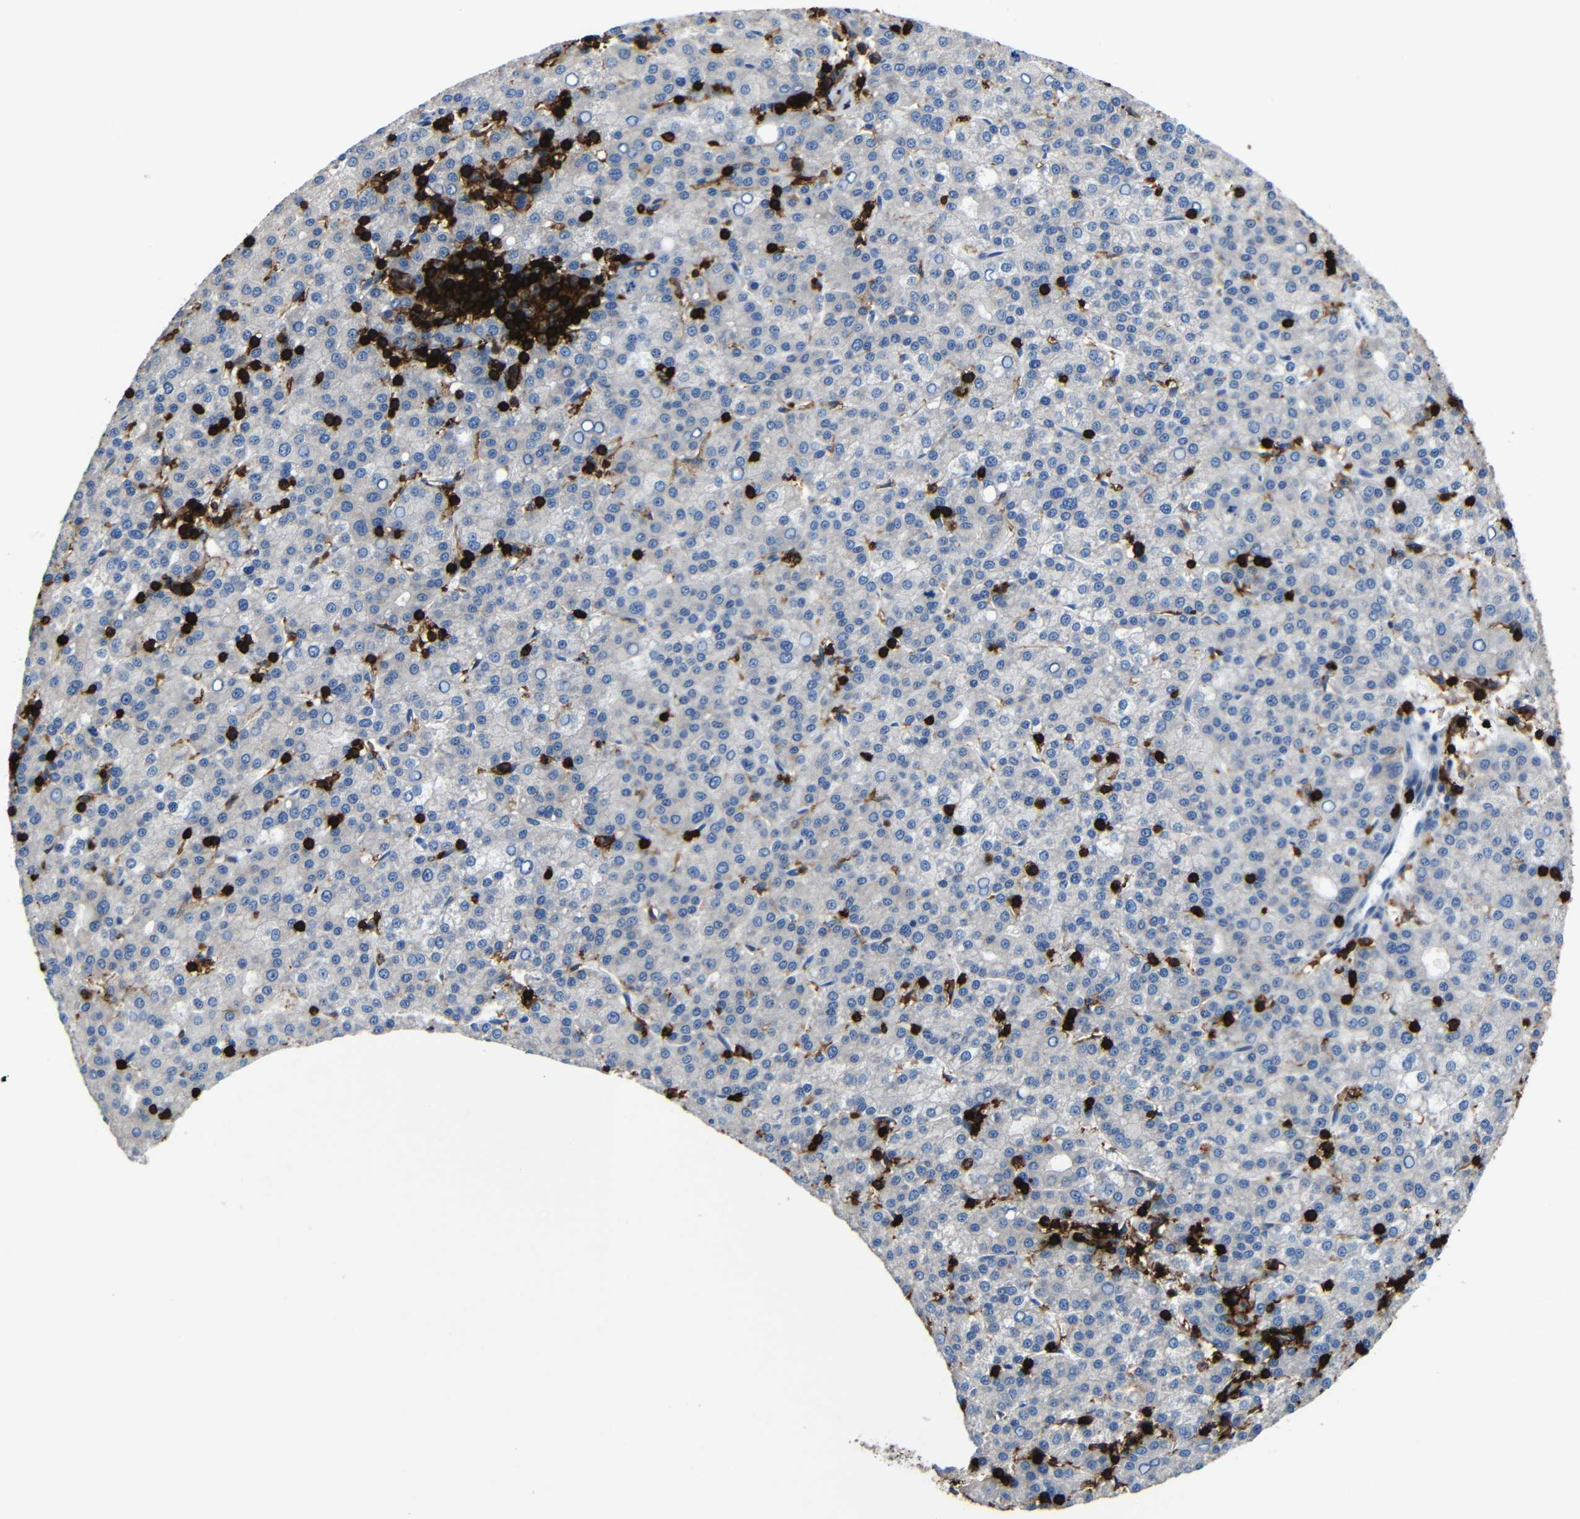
{"staining": {"intensity": "negative", "quantity": "none", "location": "none"}, "tissue": "liver cancer", "cell_type": "Tumor cells", "image_type": "cancer", "snomed": [{"axis": "morphology", "description": "Carcinoma, Hepatocellular, NOS"}, {"axis": "topography", "description": "Liver"}], "caption": "There is no significant staining in tumor cells of liver cancer. Brightfield microscopy of immunohistochemistry stained with DAB (brown) and hematoxylin (blue), captured at high magnification.", "gene": "P2RY12", "patient": {"sex": "female", "age": 58}}